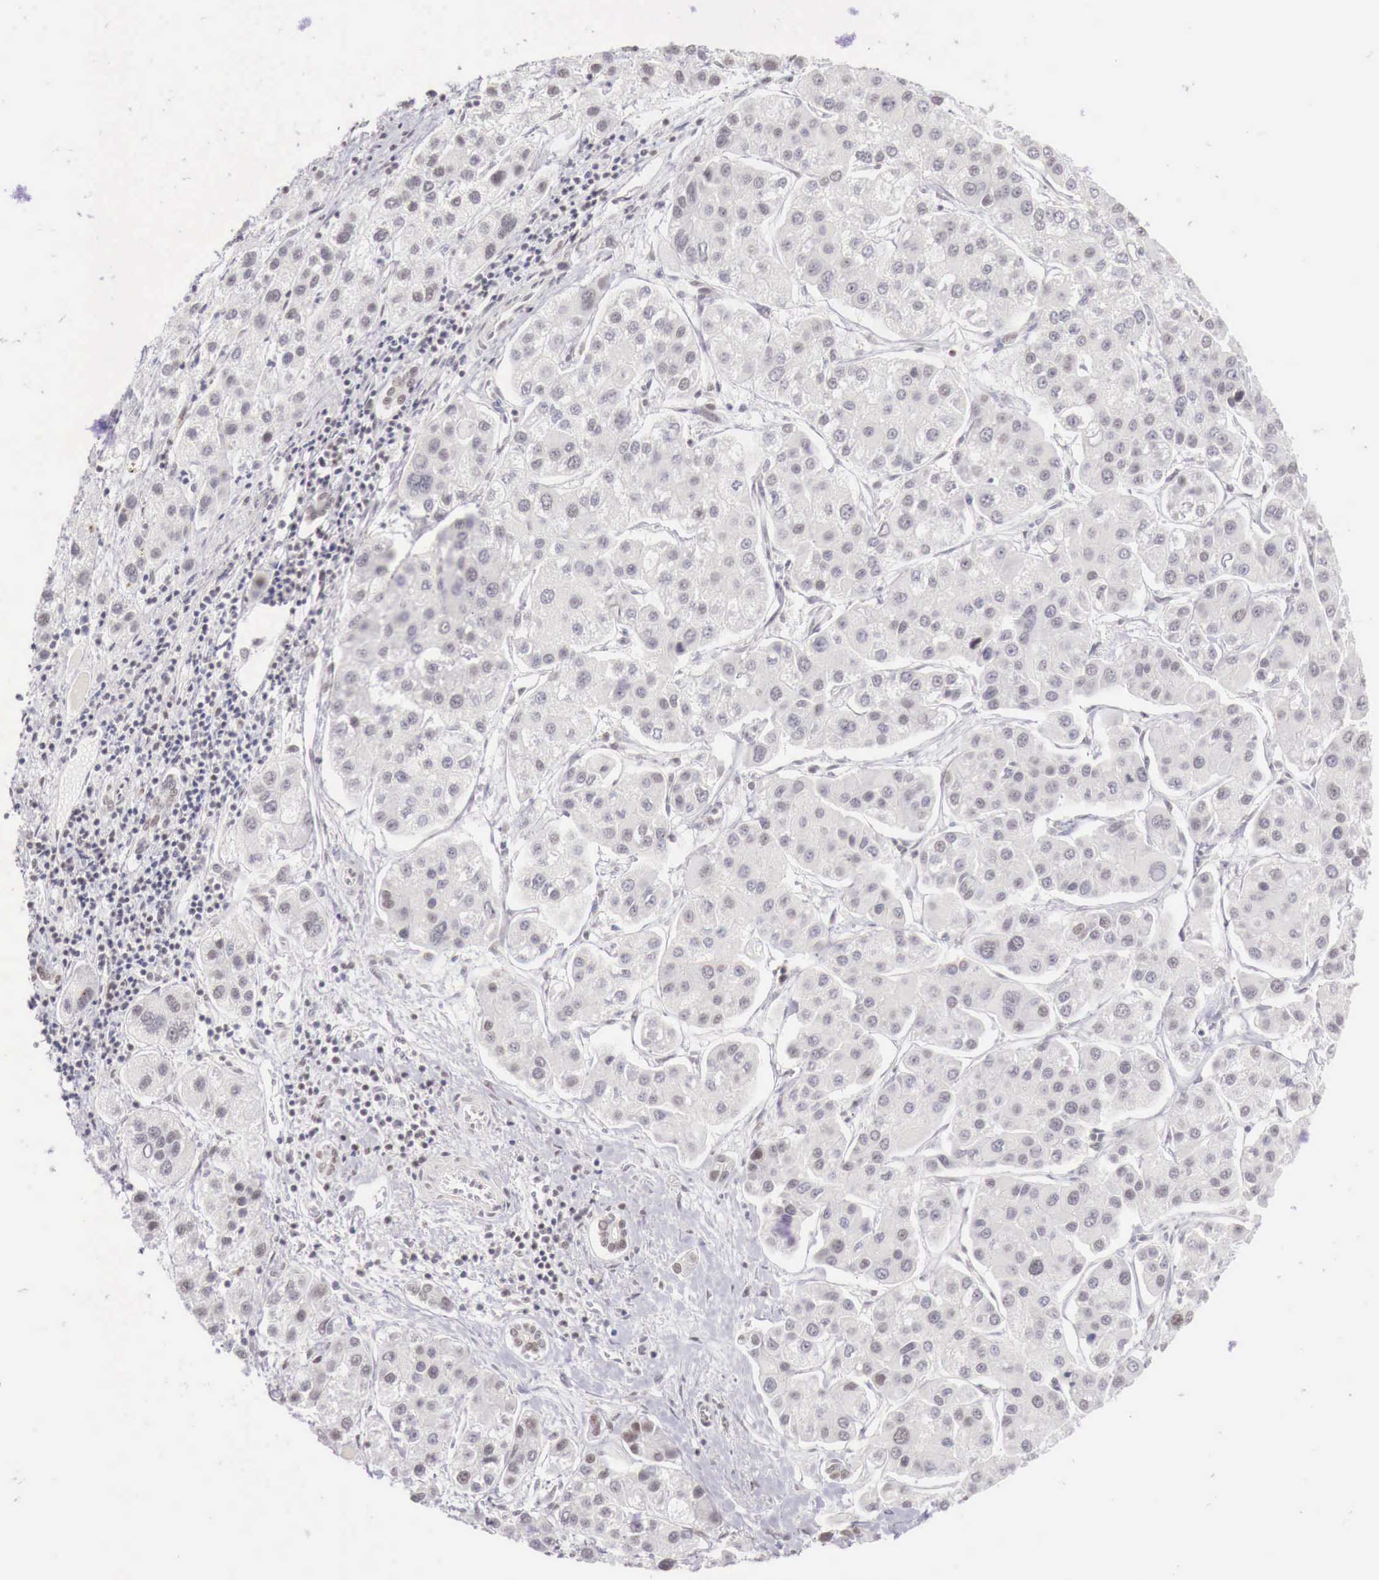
{"staining": {"intensity": "negative", "quantity": "none", "location": "none"}, "tissue": "liver cancer", "cell_type": "Tumor cells", "image_type": "cancer", "snomed": [{"axis": "morphology", "description": "Carcinoma, Hepatocellular, NOS"}, {"axis": "topography", "description": "Liver"}], "caption": "Hepatocellular carcinoma (liver) was stained to show a protein in brown. There is no significant positivity in tumor cells. (Stains: DAB (3,3'-diaminobenzidine) immunohistochemistry with hematoxylin counter stain, Microscopy: brightfield microscopy at high magnification).", "gene": "PHF14", "patient": {"sex": "female", "age": 85}}